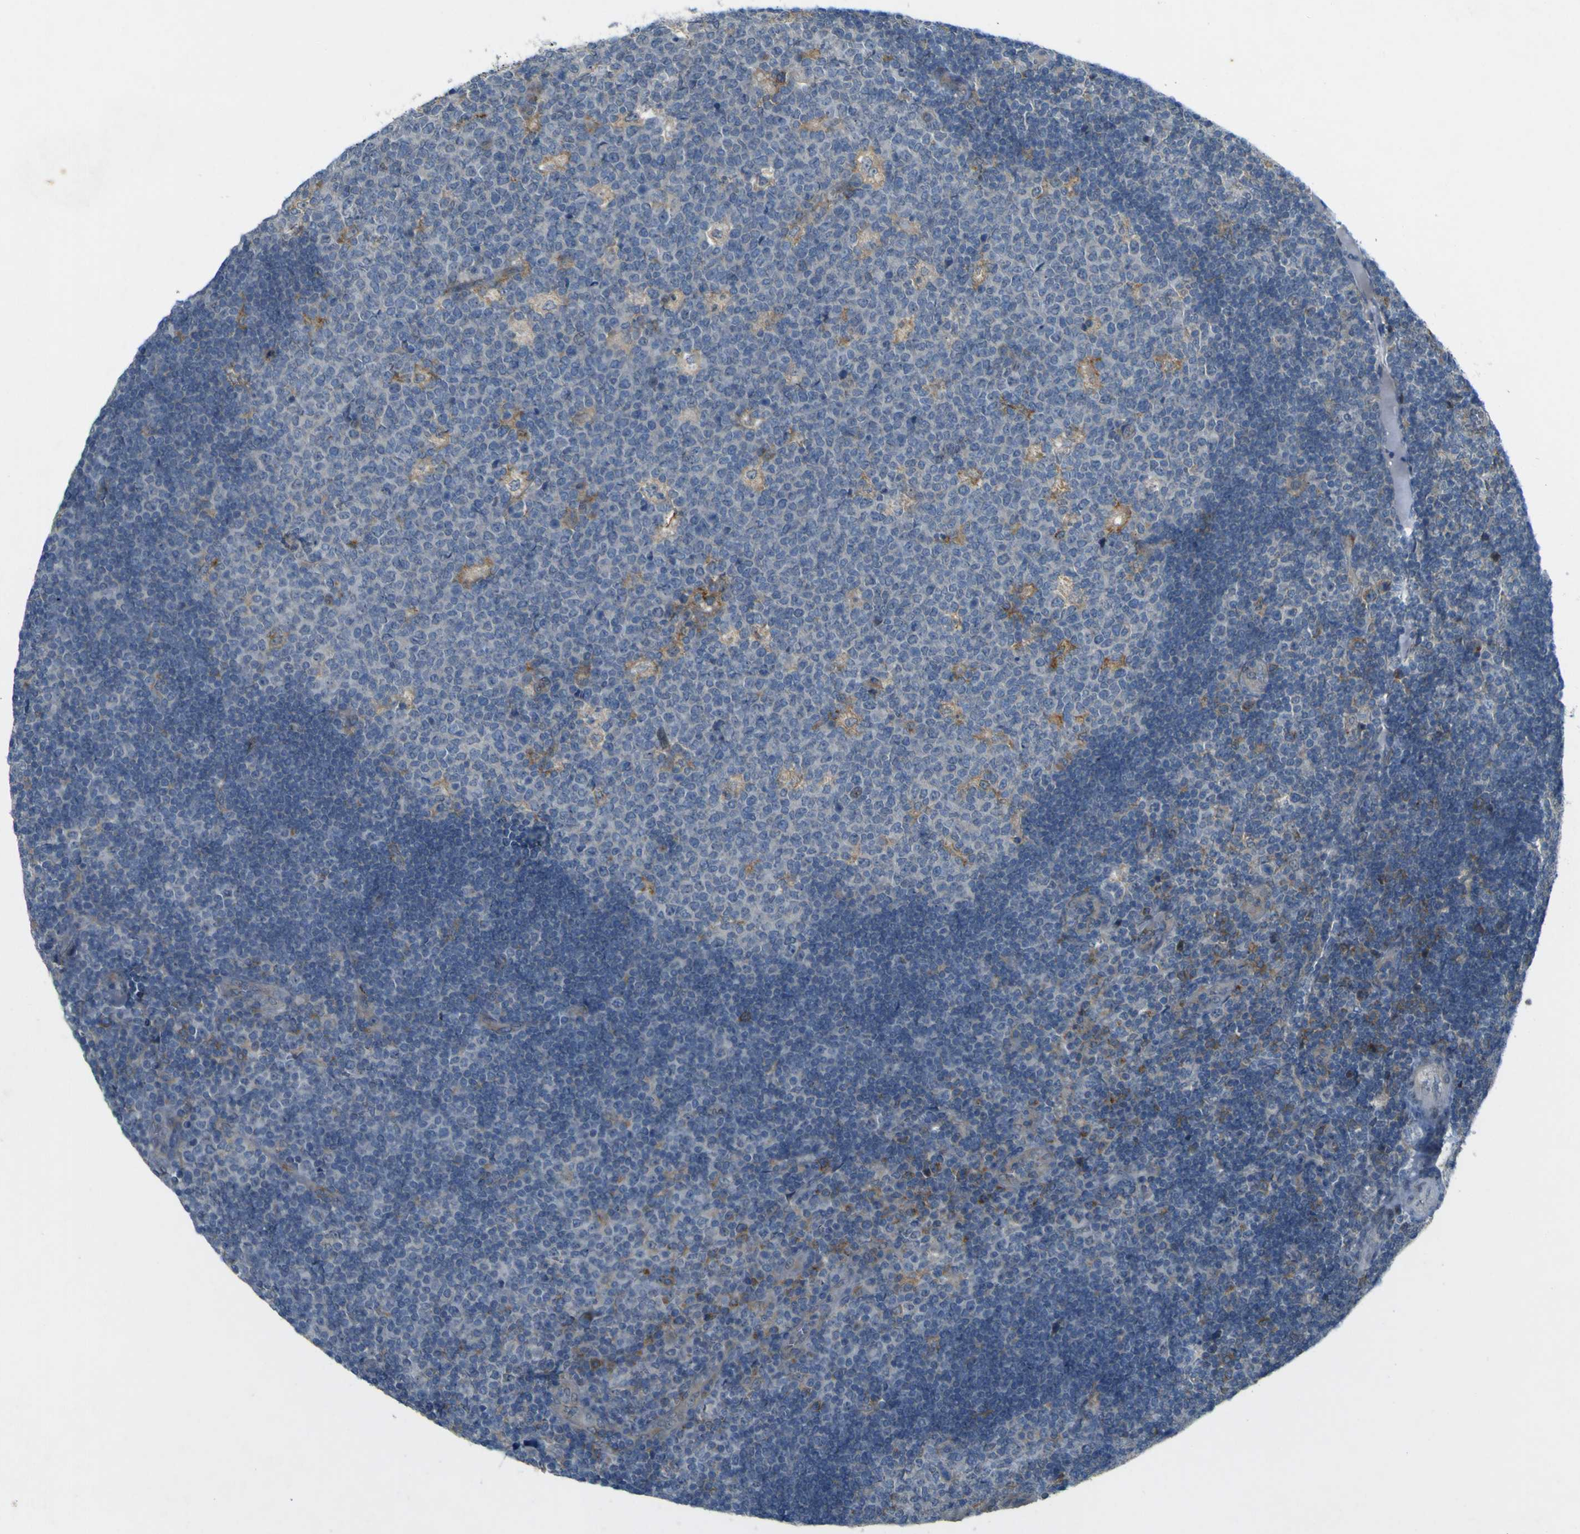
{"staining": {"intensity": "negative", "quantity": "none", "location": "none"}, "tissue": "lymph node", "cell_type": "Germinal center cells", "image_type": "normal", "snomed": [{"axis": "morphology", "description": "Normal tissue, NOS"}, {"axis": "topography", "description": "Lymph node"}, {"axis": "topography", "description": "Salivary gland"}], "caption": "Germinal center cells show no significant positivity in benign lymph node. The staining is performed using DAB (3,3'-diaminobenzidine) brown chromogen with nuclei counter-stained in using hematoxylin.", "gene": "IGF2R", "patient": {"sex": "male", "age": 8}}